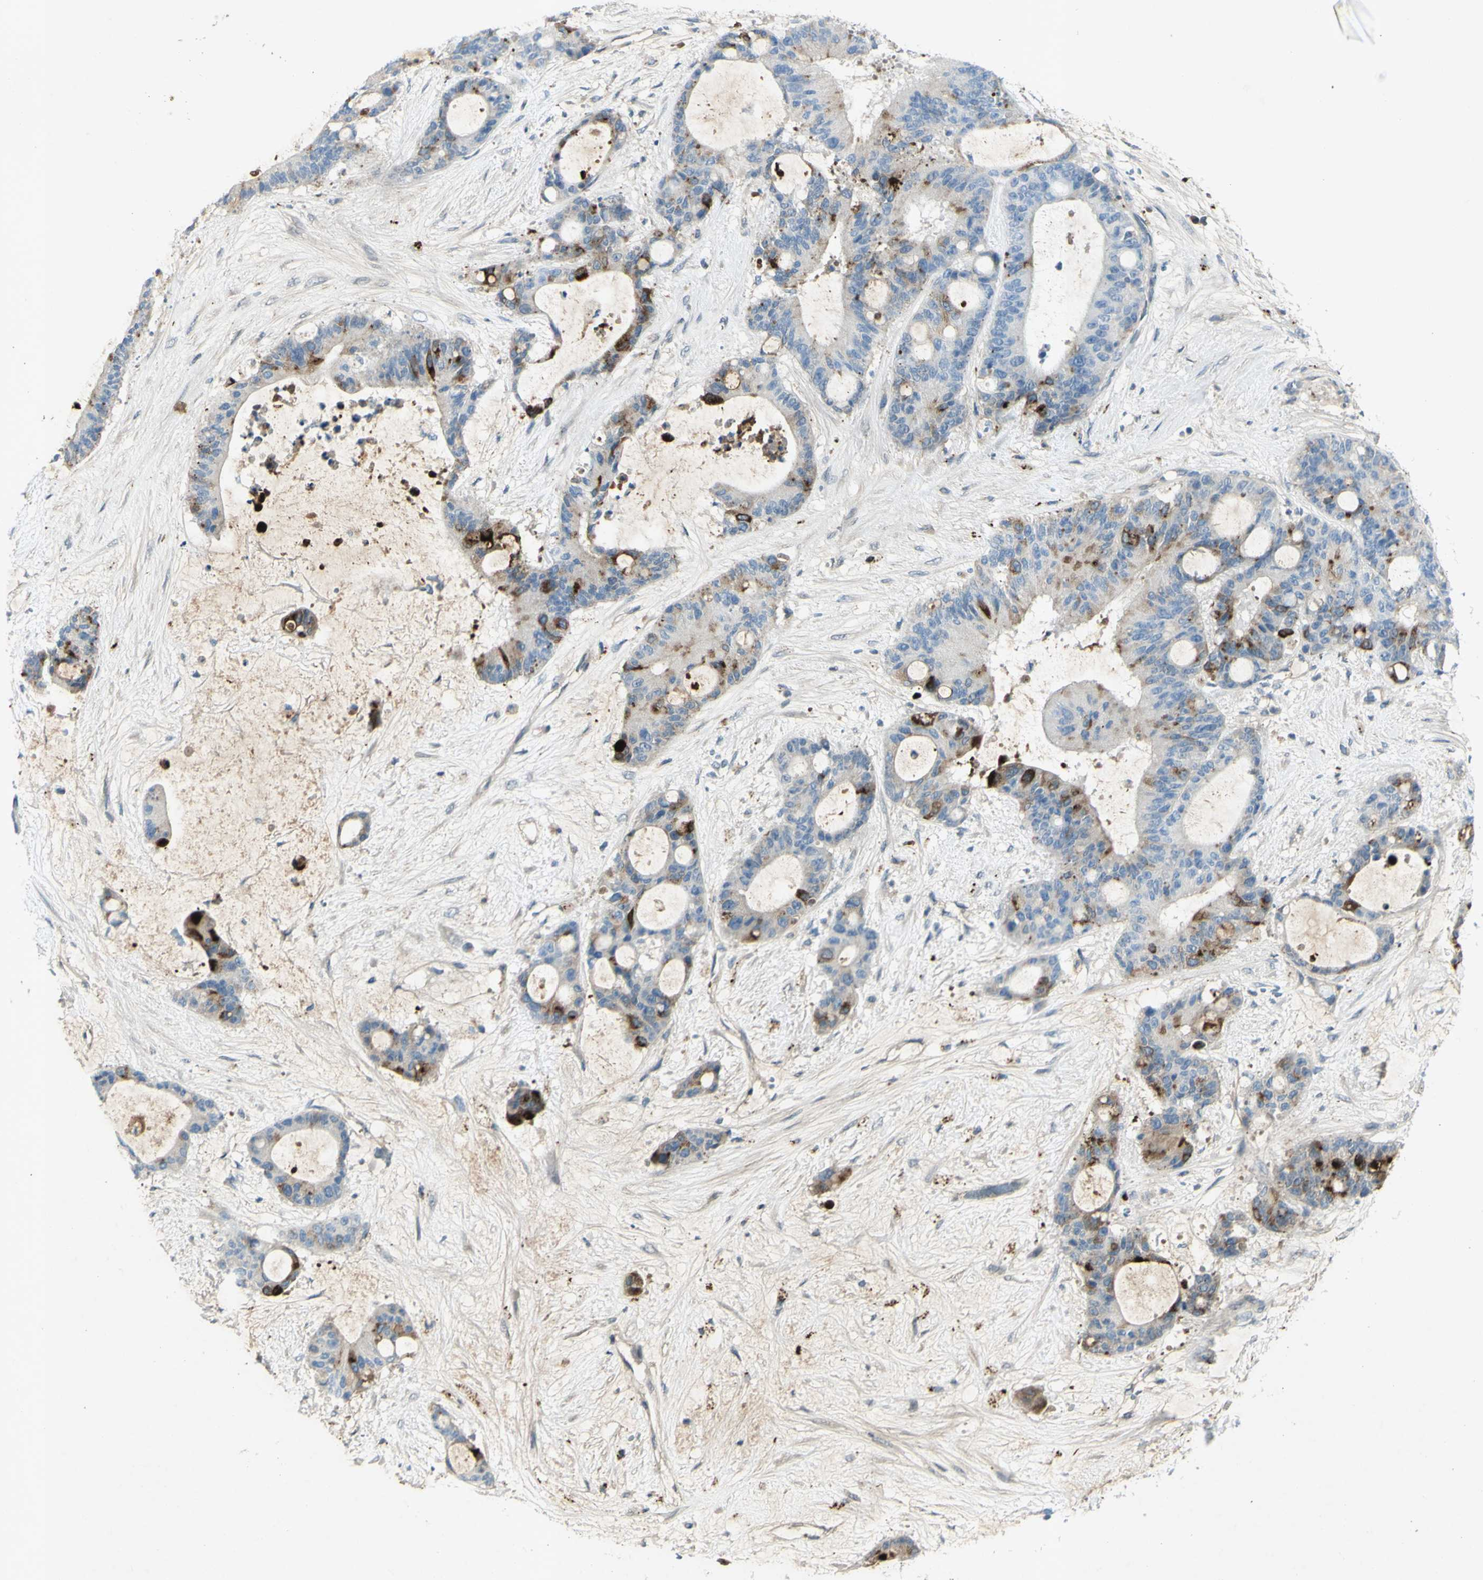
{"staining": {"intensity": "strong", "quantity": "<25%", "location": "cytoplasmic/membranous"}, "tissue": "liver cancer", "cell_type": "Tumor cells", "image_type": "cancer", "snomed": [{"axis": "morphology", "description": "Cholangiocarcinoma"}, {"axis": "topography", "description": "Liver"}], "caption": "A brown stain highlights strong cytoplasmic/membranous positivity of a protein in liver cholangiocarcinoma tumor cells.", "gene": "GDF15", "patient": {"sex": "female", "age": 73}}